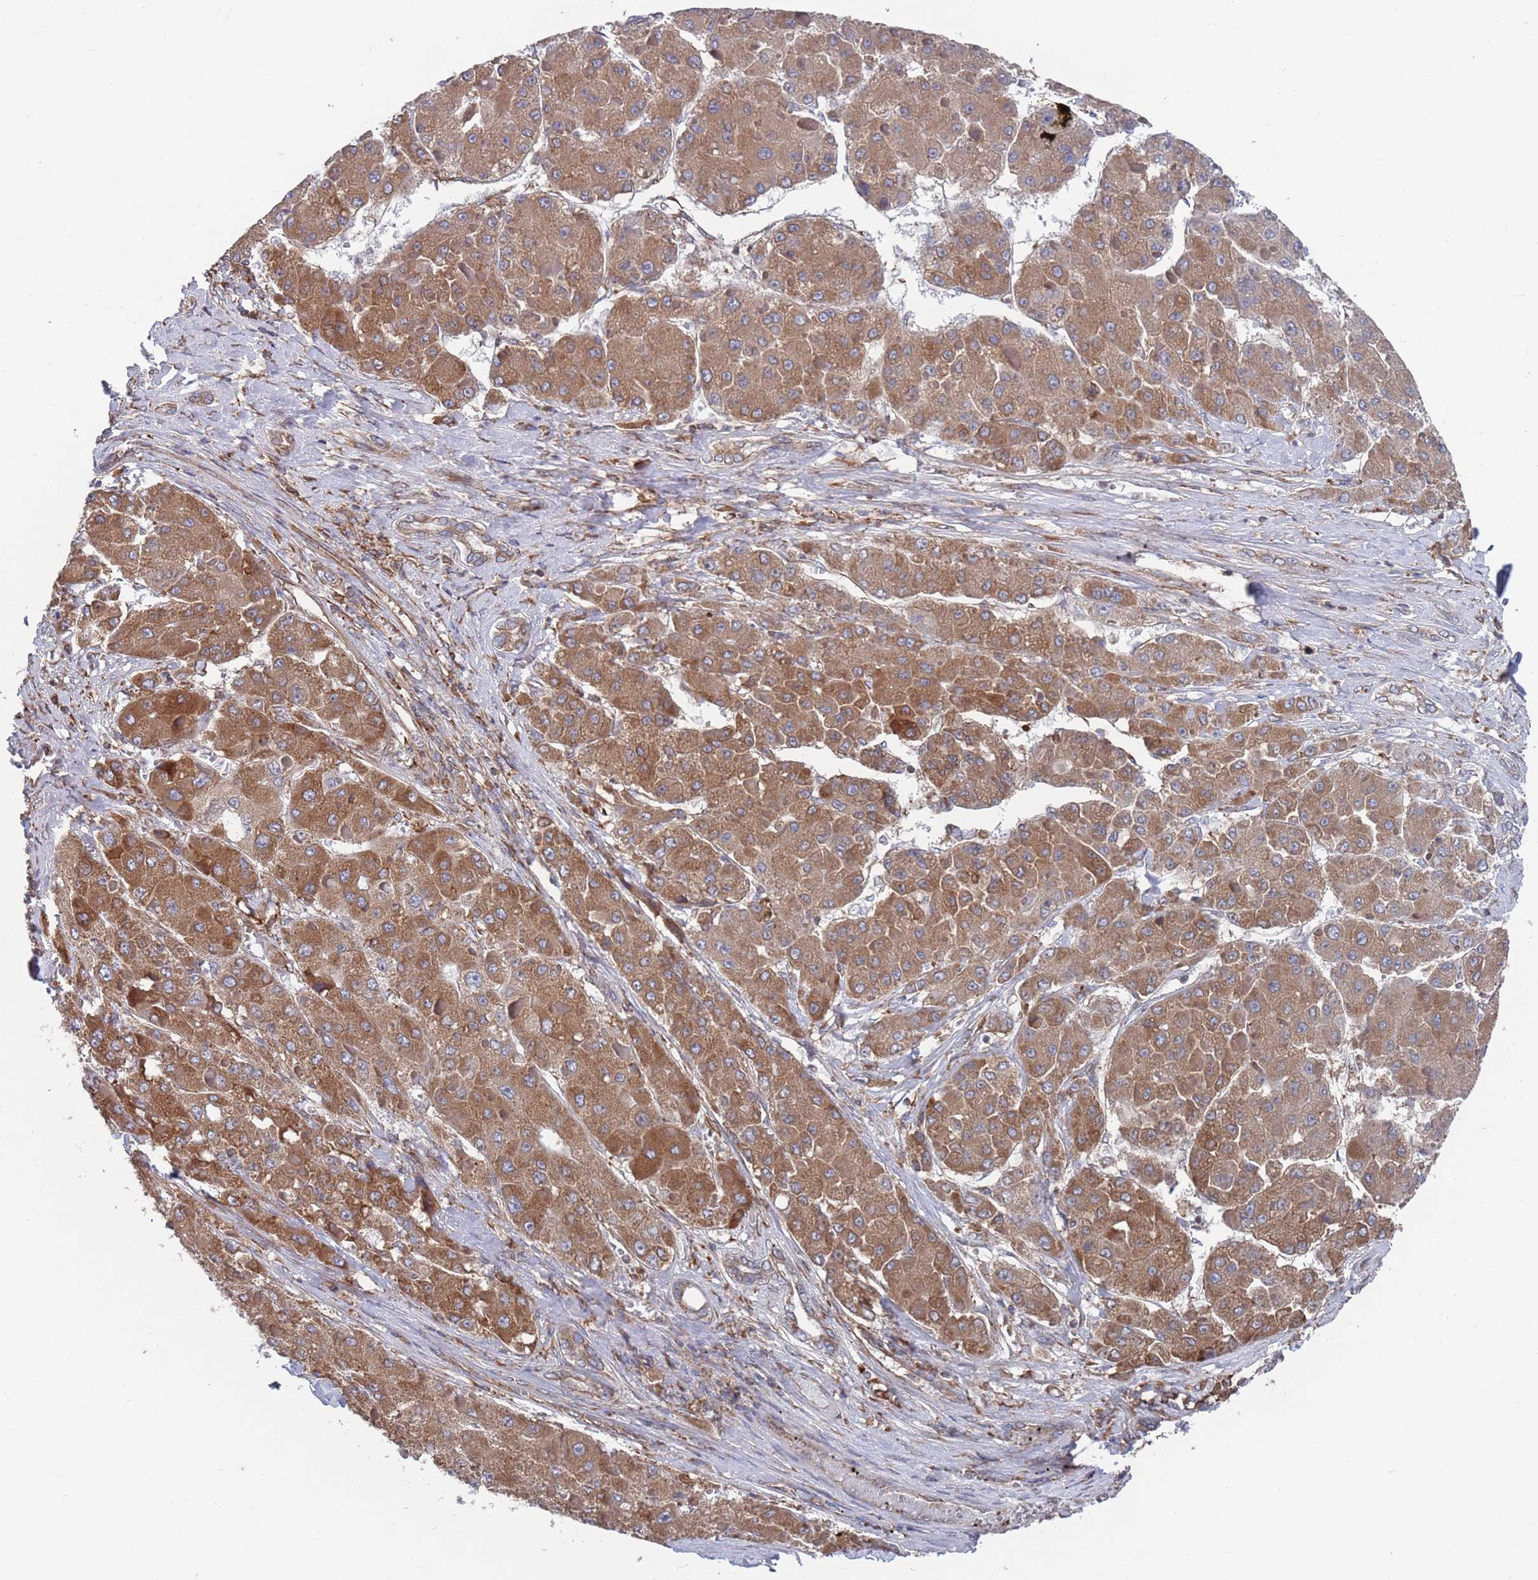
{"staining": {"intensity": "moderate", "quantity": ">75%", "location": "cytoplasmic/membranous"}, "tissue": "liver cancer", "cell_type": "Tumor cells", "image_type": "cancer", "snomed": [{"axis": "morphology", "description": "Carcinoma, Hepatocellular, NOS"}, {"axis": "topography", "description": "Liver"}], "caption": "The micrograph reveals immunohistochemical staining of liver cancer (hepatocellular carcinoma). There is moderate cytoplasmic/membranous positivity is identified in about >75% of tumor cells. The protein of interest is stained brown, and the nuclei are stained in blue (DAB IHC with brightfield microscopy, high magnification).", "gene": "GID8", "patient": {"sex": "female", "age": 73}}